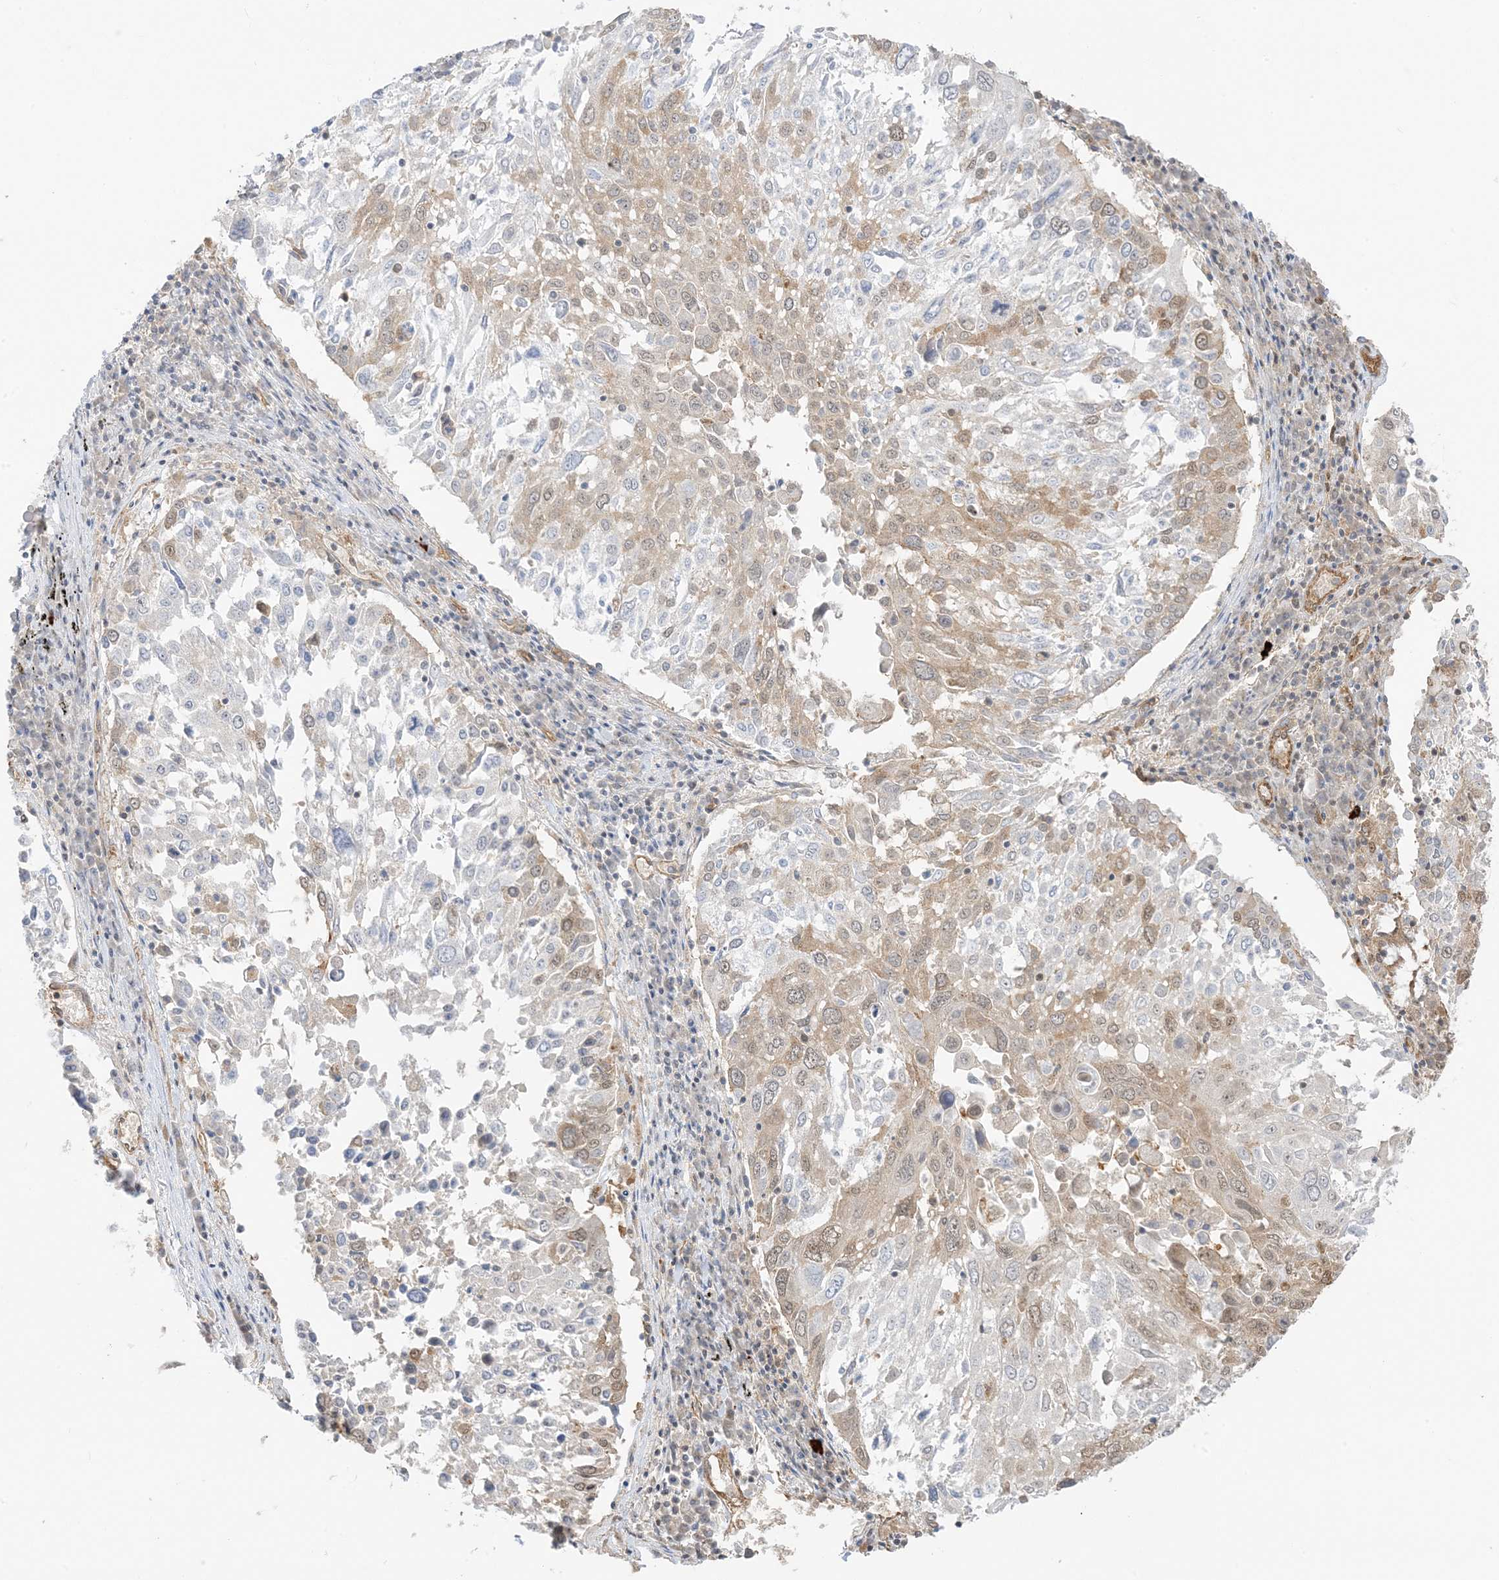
{"staining": {"intensity": "weak", "quantity": "<25%", "location": "cytoplasmic/membranous"}, "tissue": "lung cancer", "cell_type": "Tumor cells", "image_type": "cancer", "snomed": [{"axis": "morphology", "description": "Squamous cell carcinoma, NOS"}, {"axis": "topography", "description": "Lung"}], "caption": "Immunohistochemistry (IHC) image of neoplastic tissue: lung cancer stained with DAB demonstrates no significant protein staining in tumor cells.", "gene": "UBAP2L", "patient": {"sex": "male", "age": 65}}